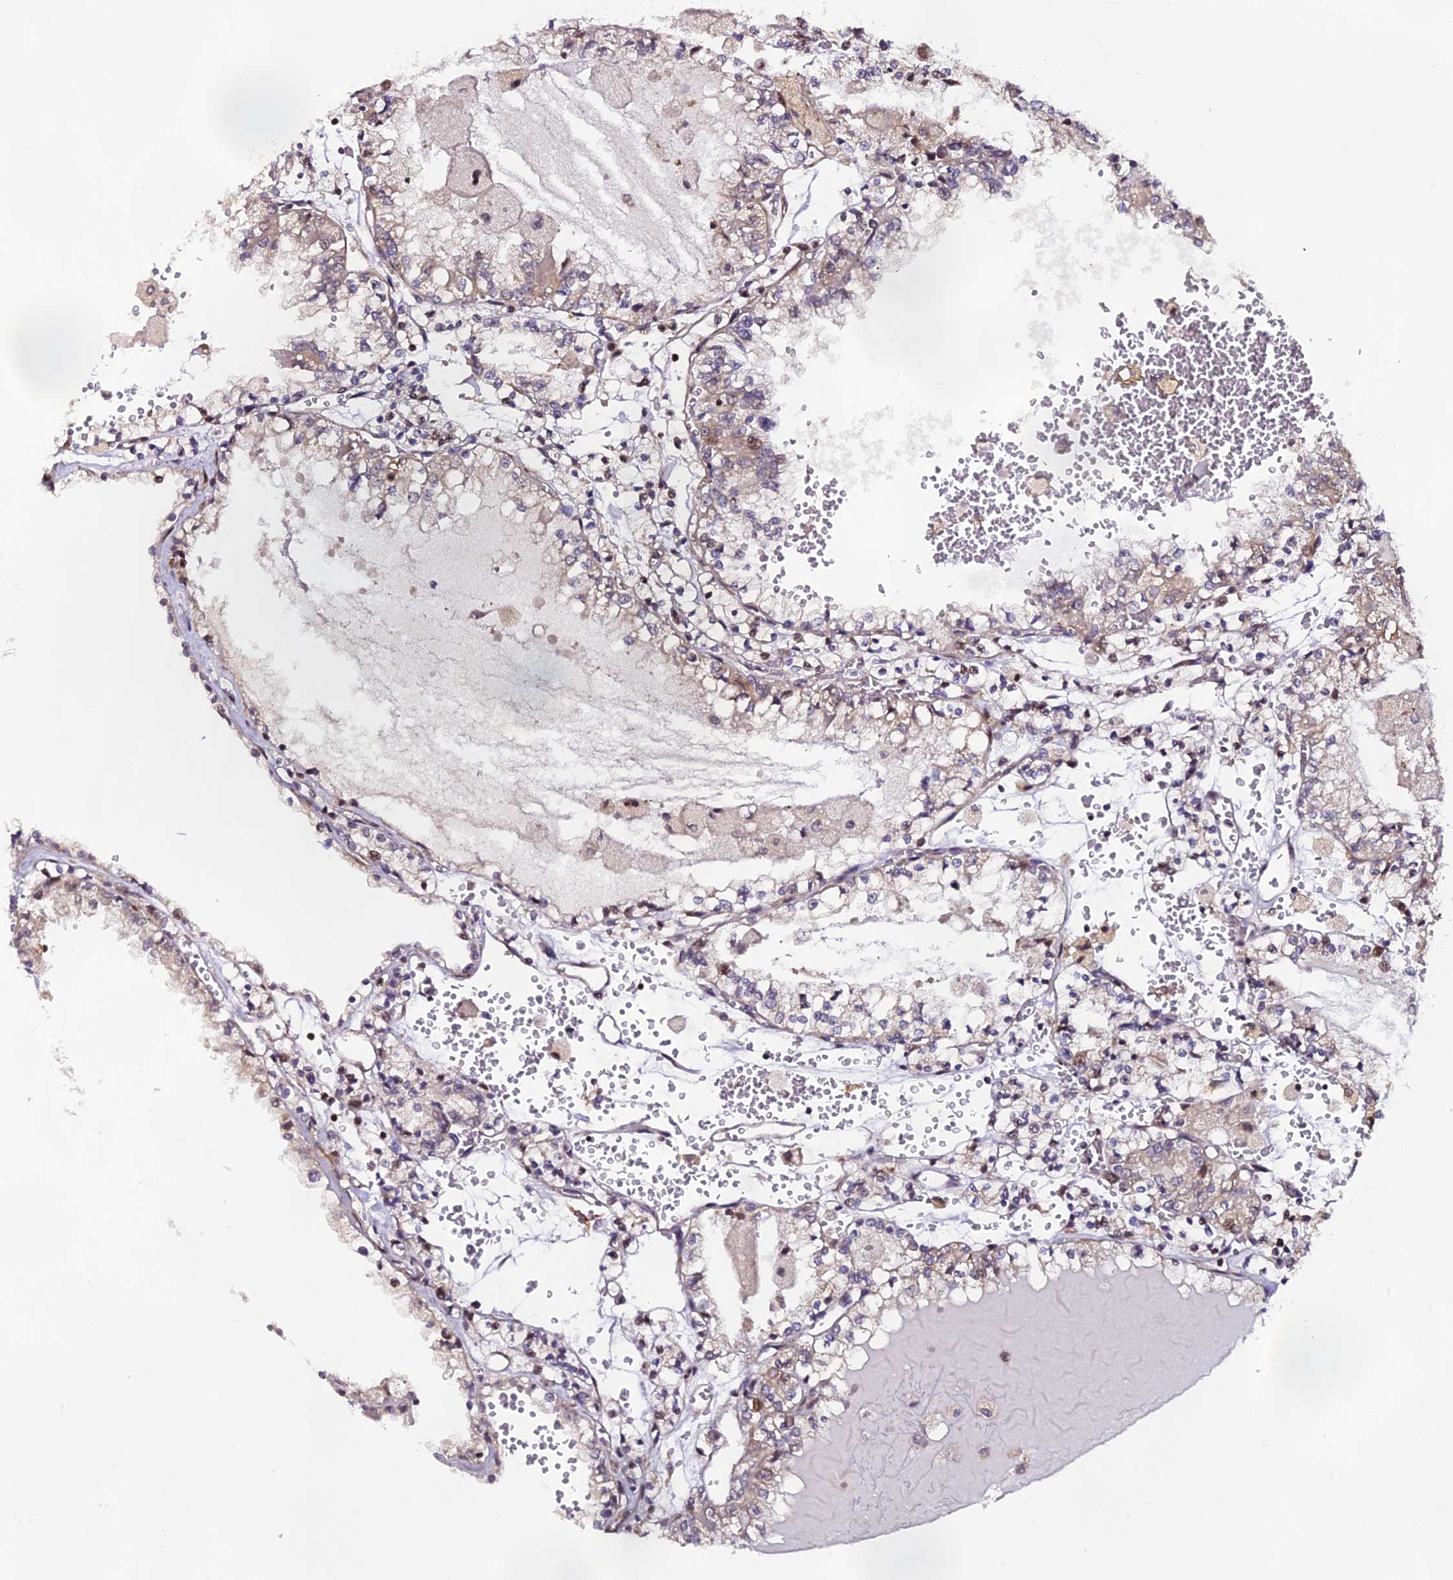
{"staining": {"intensity": "weak", "quantity": "25%-75%", "location": "cytoplasmic/membranous,nuclear"}, "tissue": "renal cancer", "cell_type": "Tumor cells", "image_type": "cancer", "snomed": [{"axis": "morphology", "description": "Adenocarcinoma, NOS"}, {"axis": "topography", "description": "Kidney"}], "caption": "This is a micrograph of immunohistochemistry (IHC) staining of adenocarcinoma (renal), which shows weak staining in the cytoplasmic/membranous and nuclear of tumor cells.", "gene": "RAB28", "patient": {"sex": "female", "age": 56}}